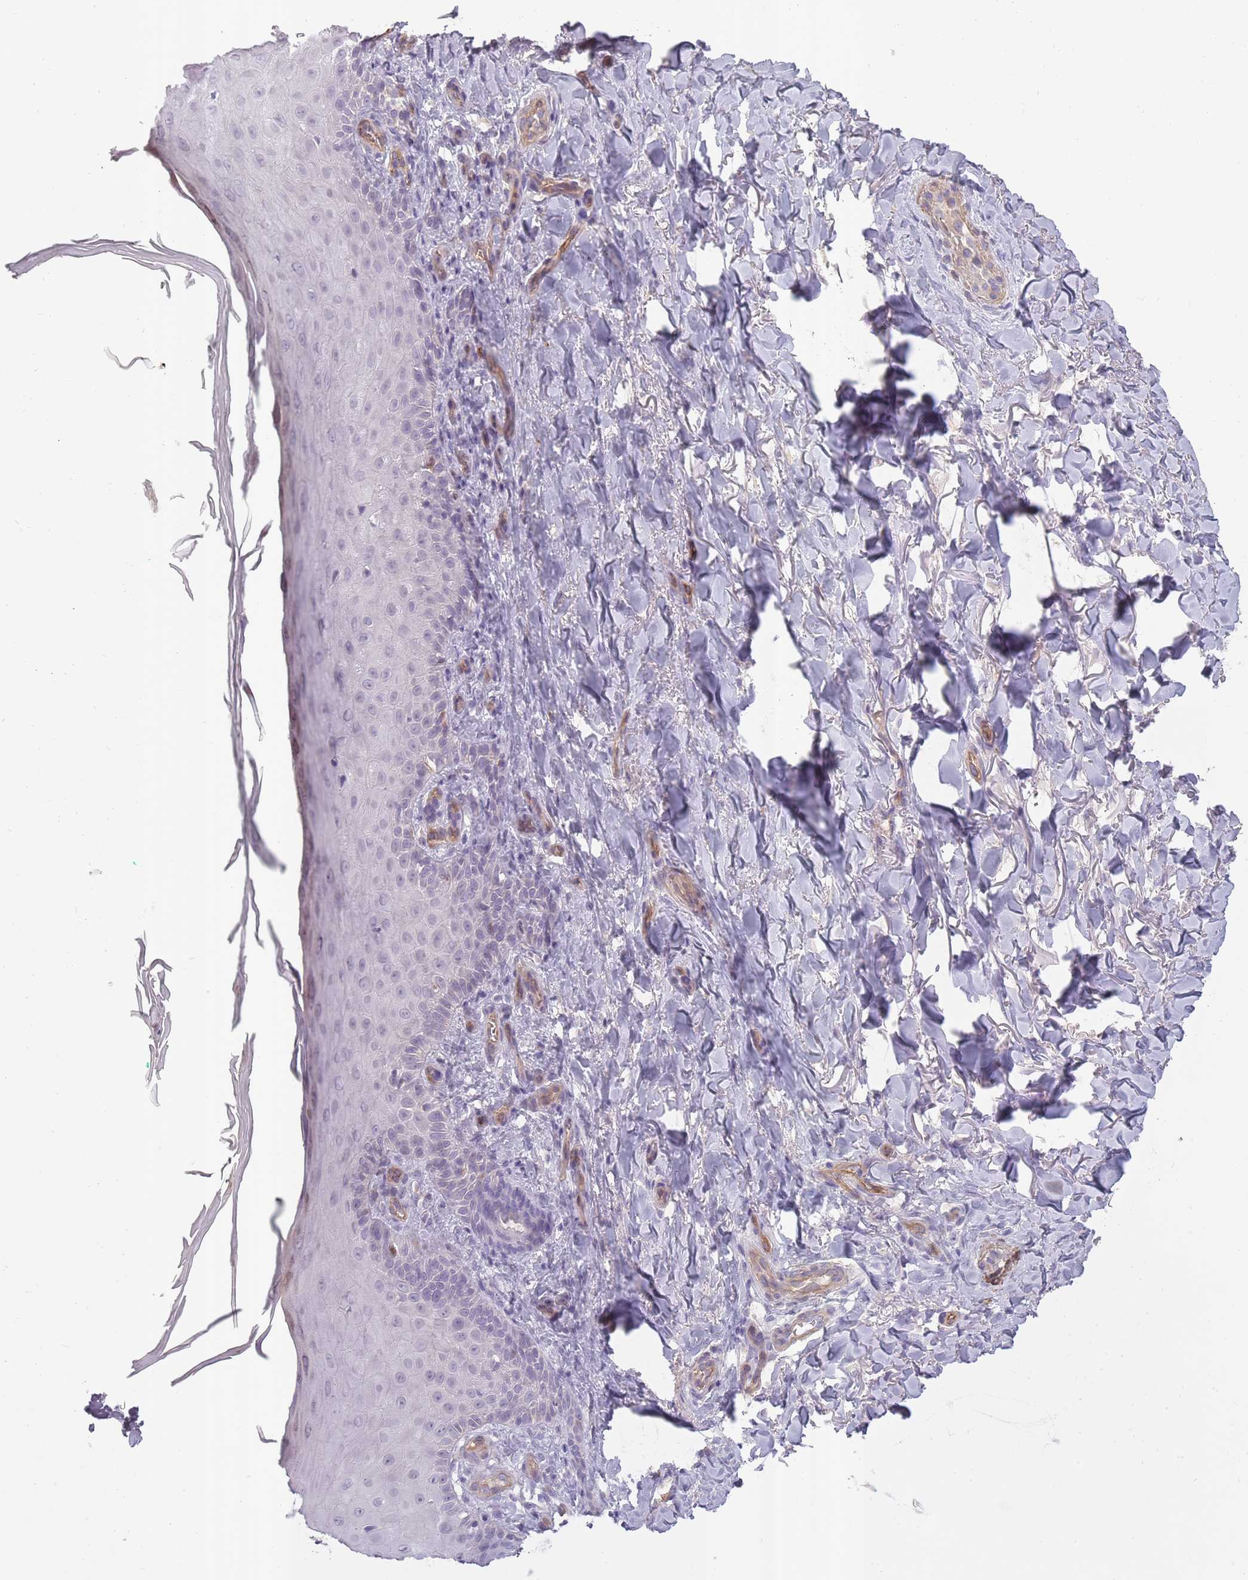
{"staining": {"intensity": "negative", "quantity": "none", "location": "none"}, "tissue": "skin", "cell_type": "Fibroblasts", "image_type": "normal", "snomed": [{"axis": "morphology", "description": "Normal tissue, NOS"}, {"axis": "topography", "description": "Skin"}], "caption": "Fibroblasts show no significant protein expression in normal skin. Nuclei are stained in blue.", "gene": "SLC8A2", "patient": {"sex": "male", "age": 81}}